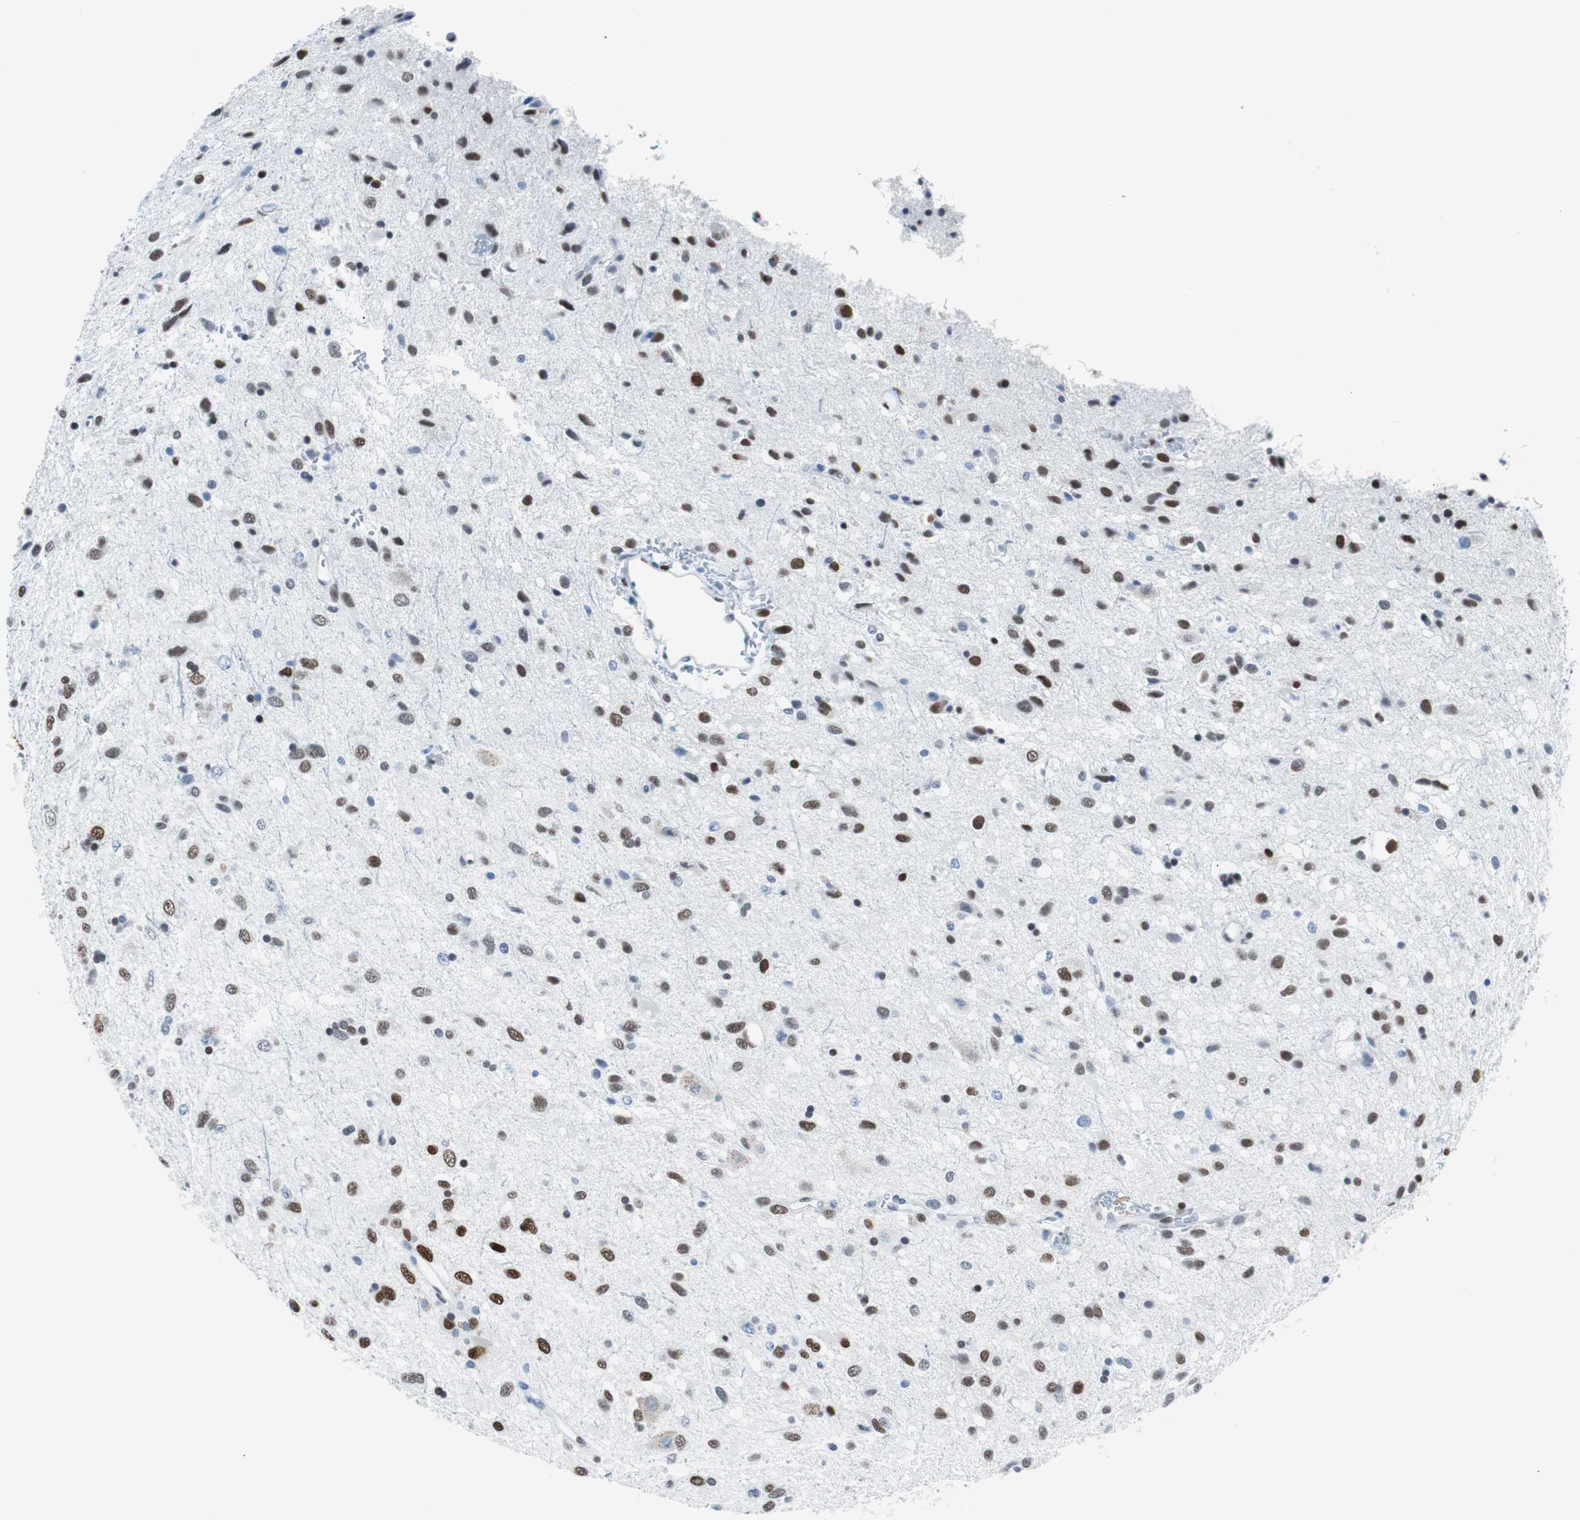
{"staining": {"intensity": "moderate", "quantity": "25%-75%", "location": "nuclear"}, "tissue": "glioma", "cell_type": "Tumor cells", "image_type": "cancer", "snomed": [{"axis": "morphology", "description": "Glioma, malignant, Low grade"}, {"axis": "topography", "description": "Brain"}], "caption": "Human low-grade glioma (malignant) stained for a protein (brown) displays moderate nuclear positive positivity in about 25%-75% of tumor cells.", "gene": "JUN", "patient": {"sex": "male", "age": 77}}